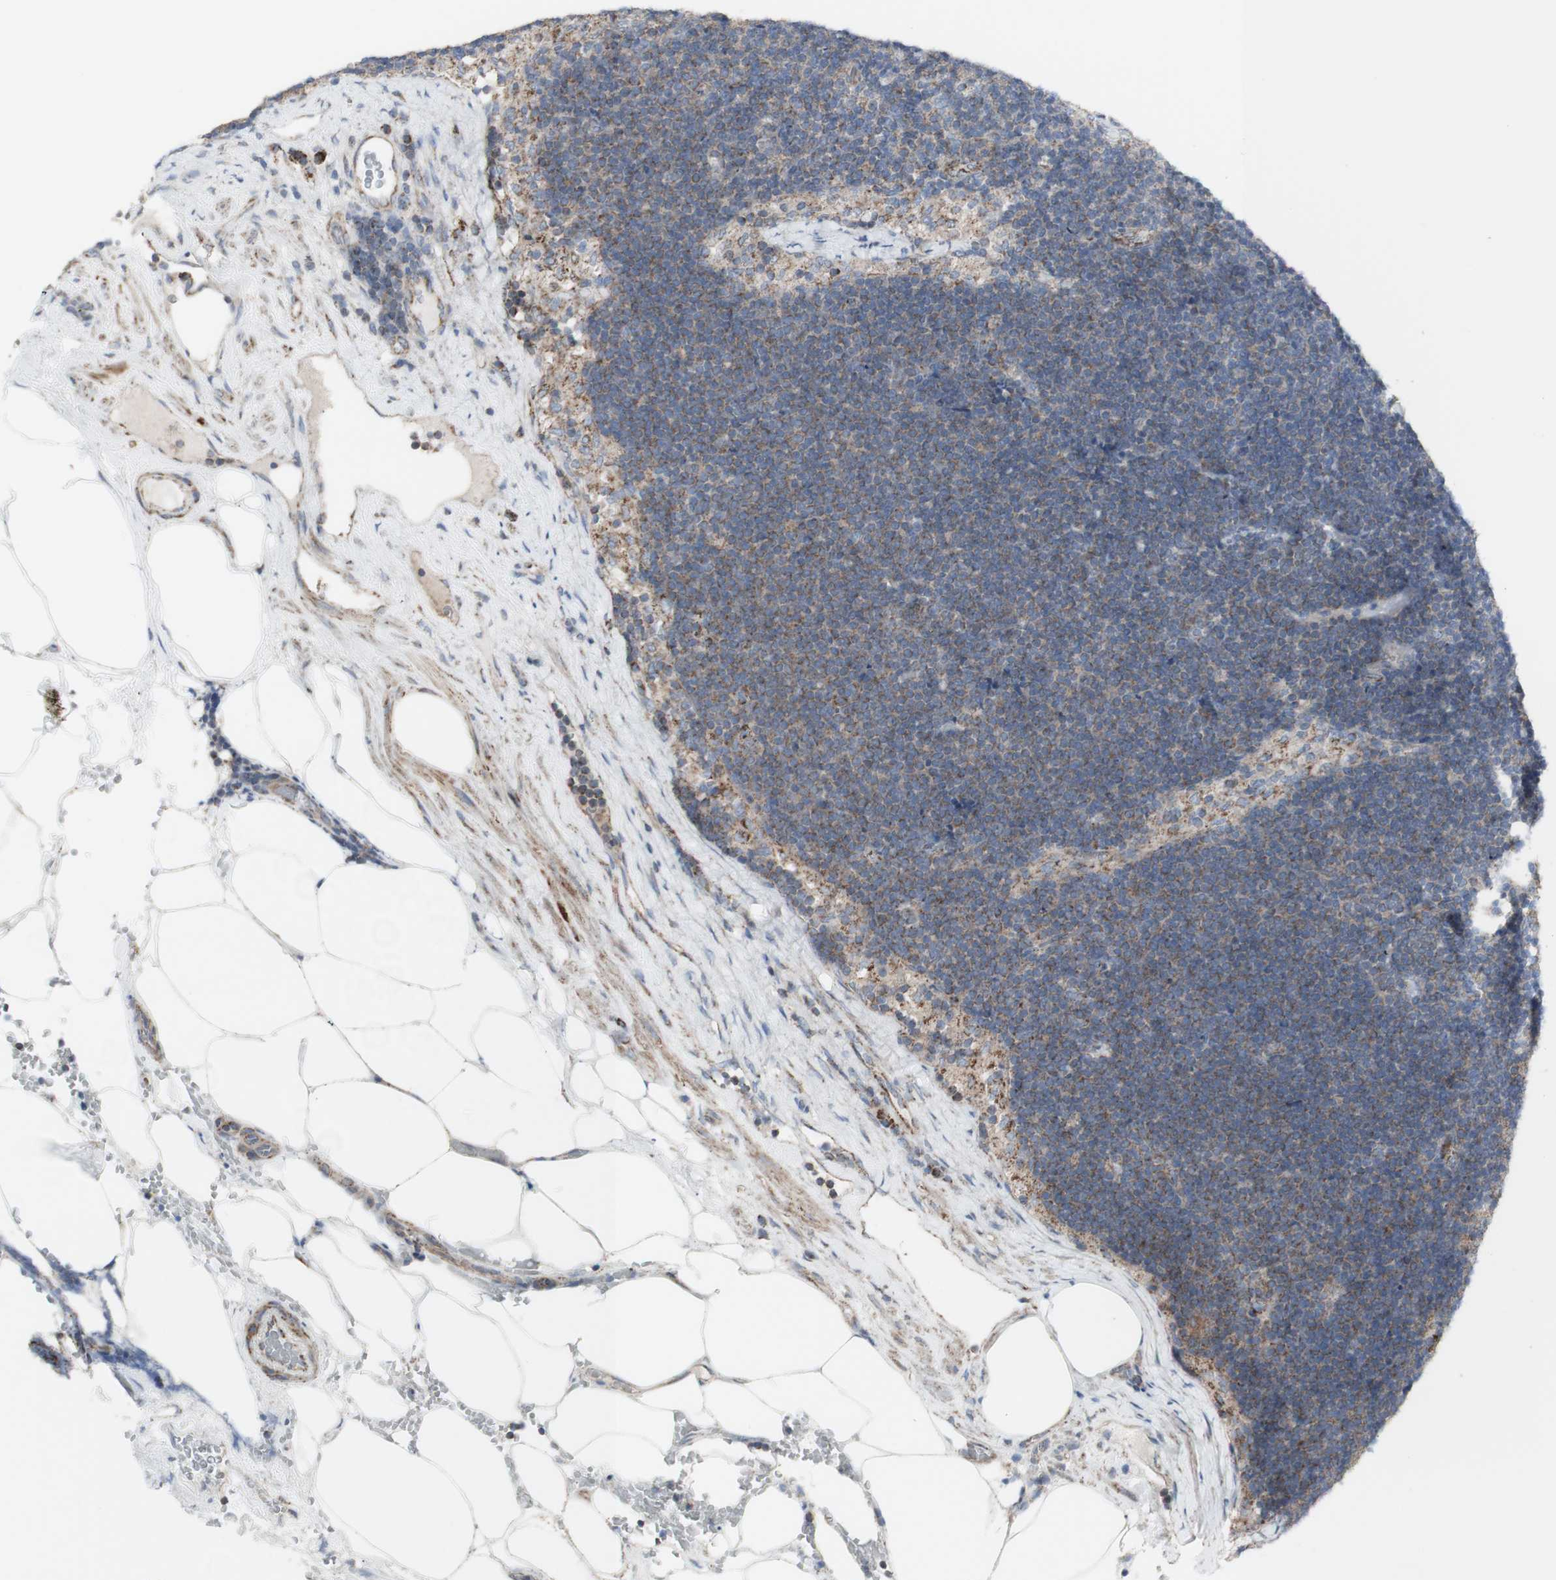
{"staining": {"intensity": "weak", "quantity": "25%-75%", "location": "cytoplasmic/membranous"}, "tissue": "lymph node", "cell_type": "Germinal center cells", "image_type": "normal", "snomed": [{"axis": "morphology", "description": "Normal tissue, NOS"}, {"axis": "topography", "description": "Lymph node"}], "caption": "High-power microscopy captured an immunohistochemistry (IHC) micrograph of benign lymph node, revealing weak cytoplasmic/membranous expression in about 25%-75% of germinal center cells.", "gene": "C3orf52", "patient": {"sex": "male", "age": 63}}